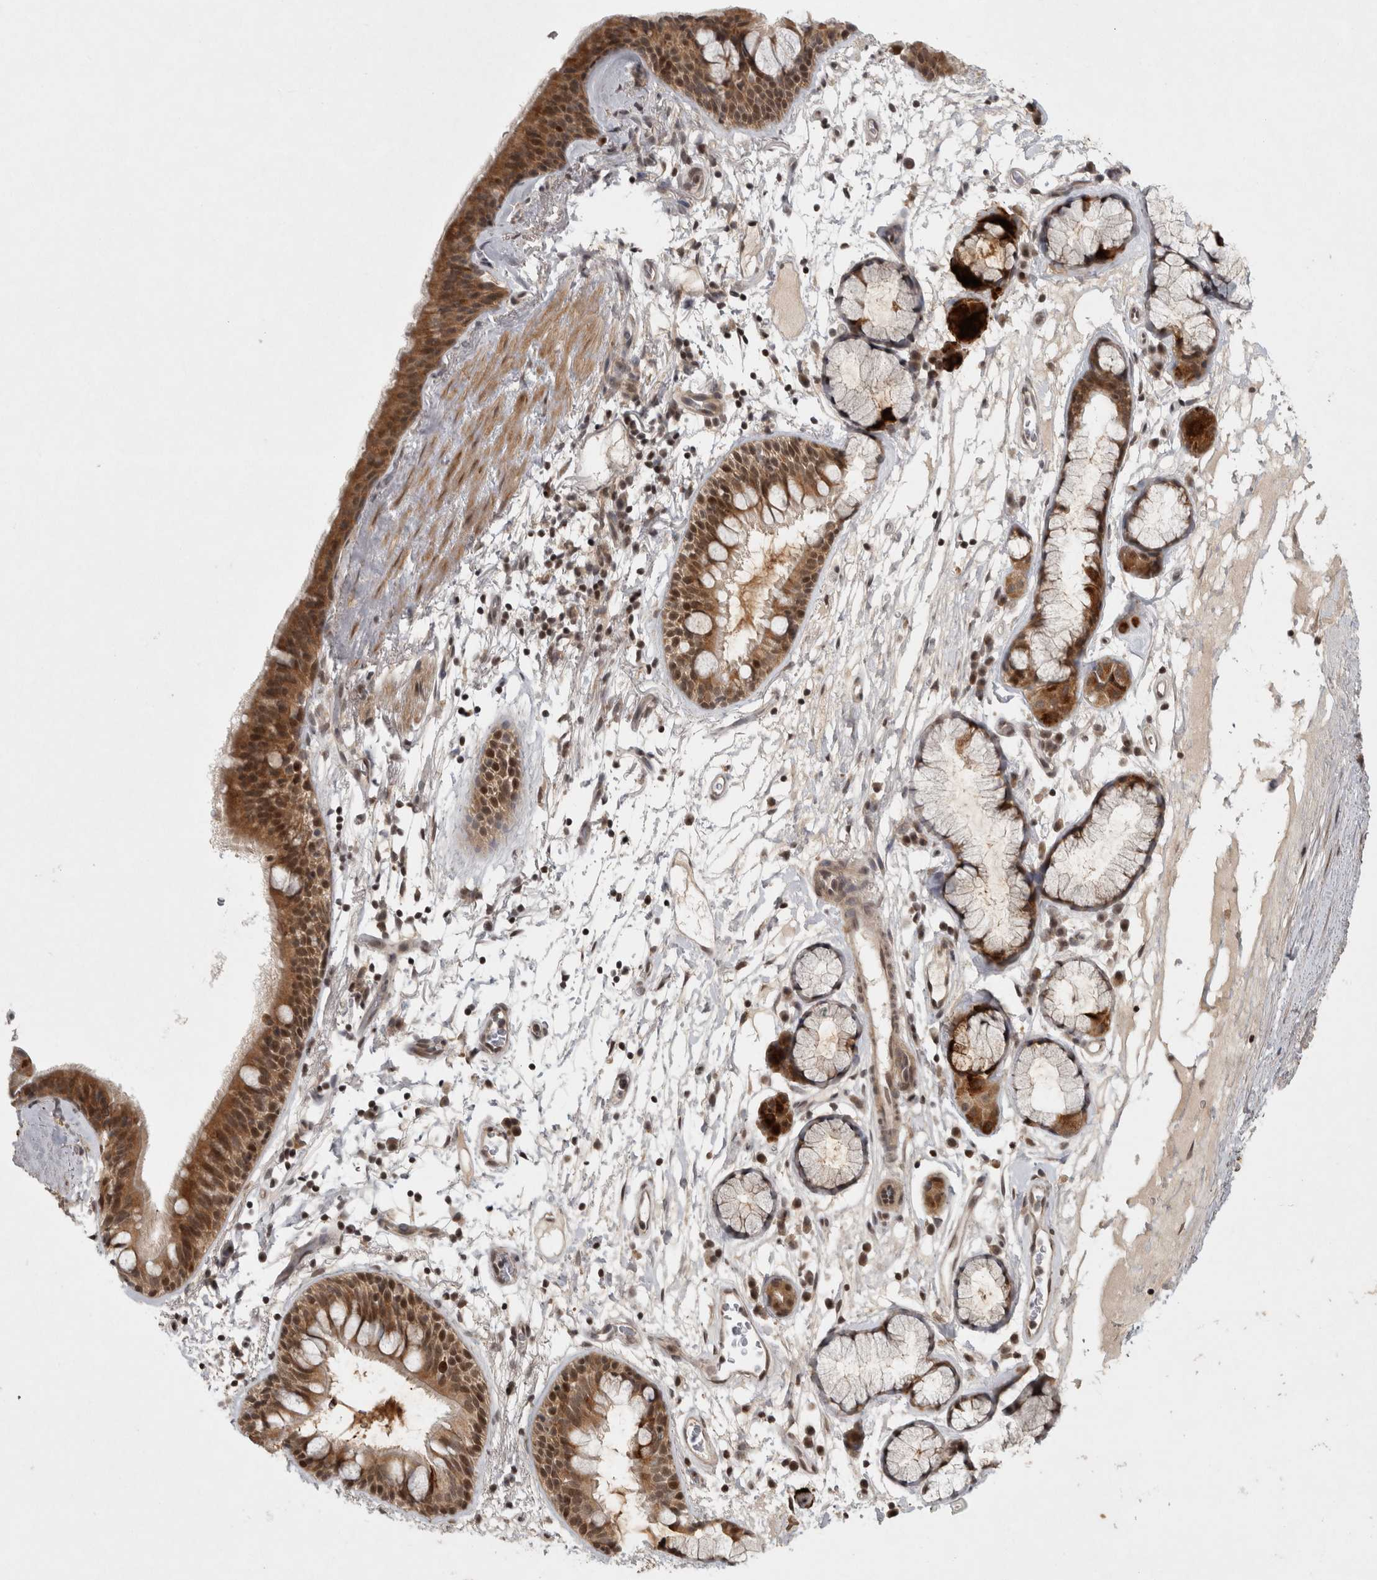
{"staining": {"intensity": "strong", "quantity": ">75%", "location": "cytoplasmic/membranous,nuclear"}, "tissue": "bronchus", "cell_type": "Respiratory epithelial cells", "image_type": "normal", "snomed": [{"axis": "morphology", "description": "Normal tissue, NOS"}, {"axis": "topography", "description": "Cartilage tissue"}], "caption": "Immunohistochemical staining of benign bronchus exhibits high levels of strong cytoplasmic/membranous,nuclear positivity in about >75% of respiratory epithelial cells. (brown staining indicates protein expression, while blue staining denotes nuclei).", "gene": "KDM8", "patient": {"sex": "female", "age": 63}}